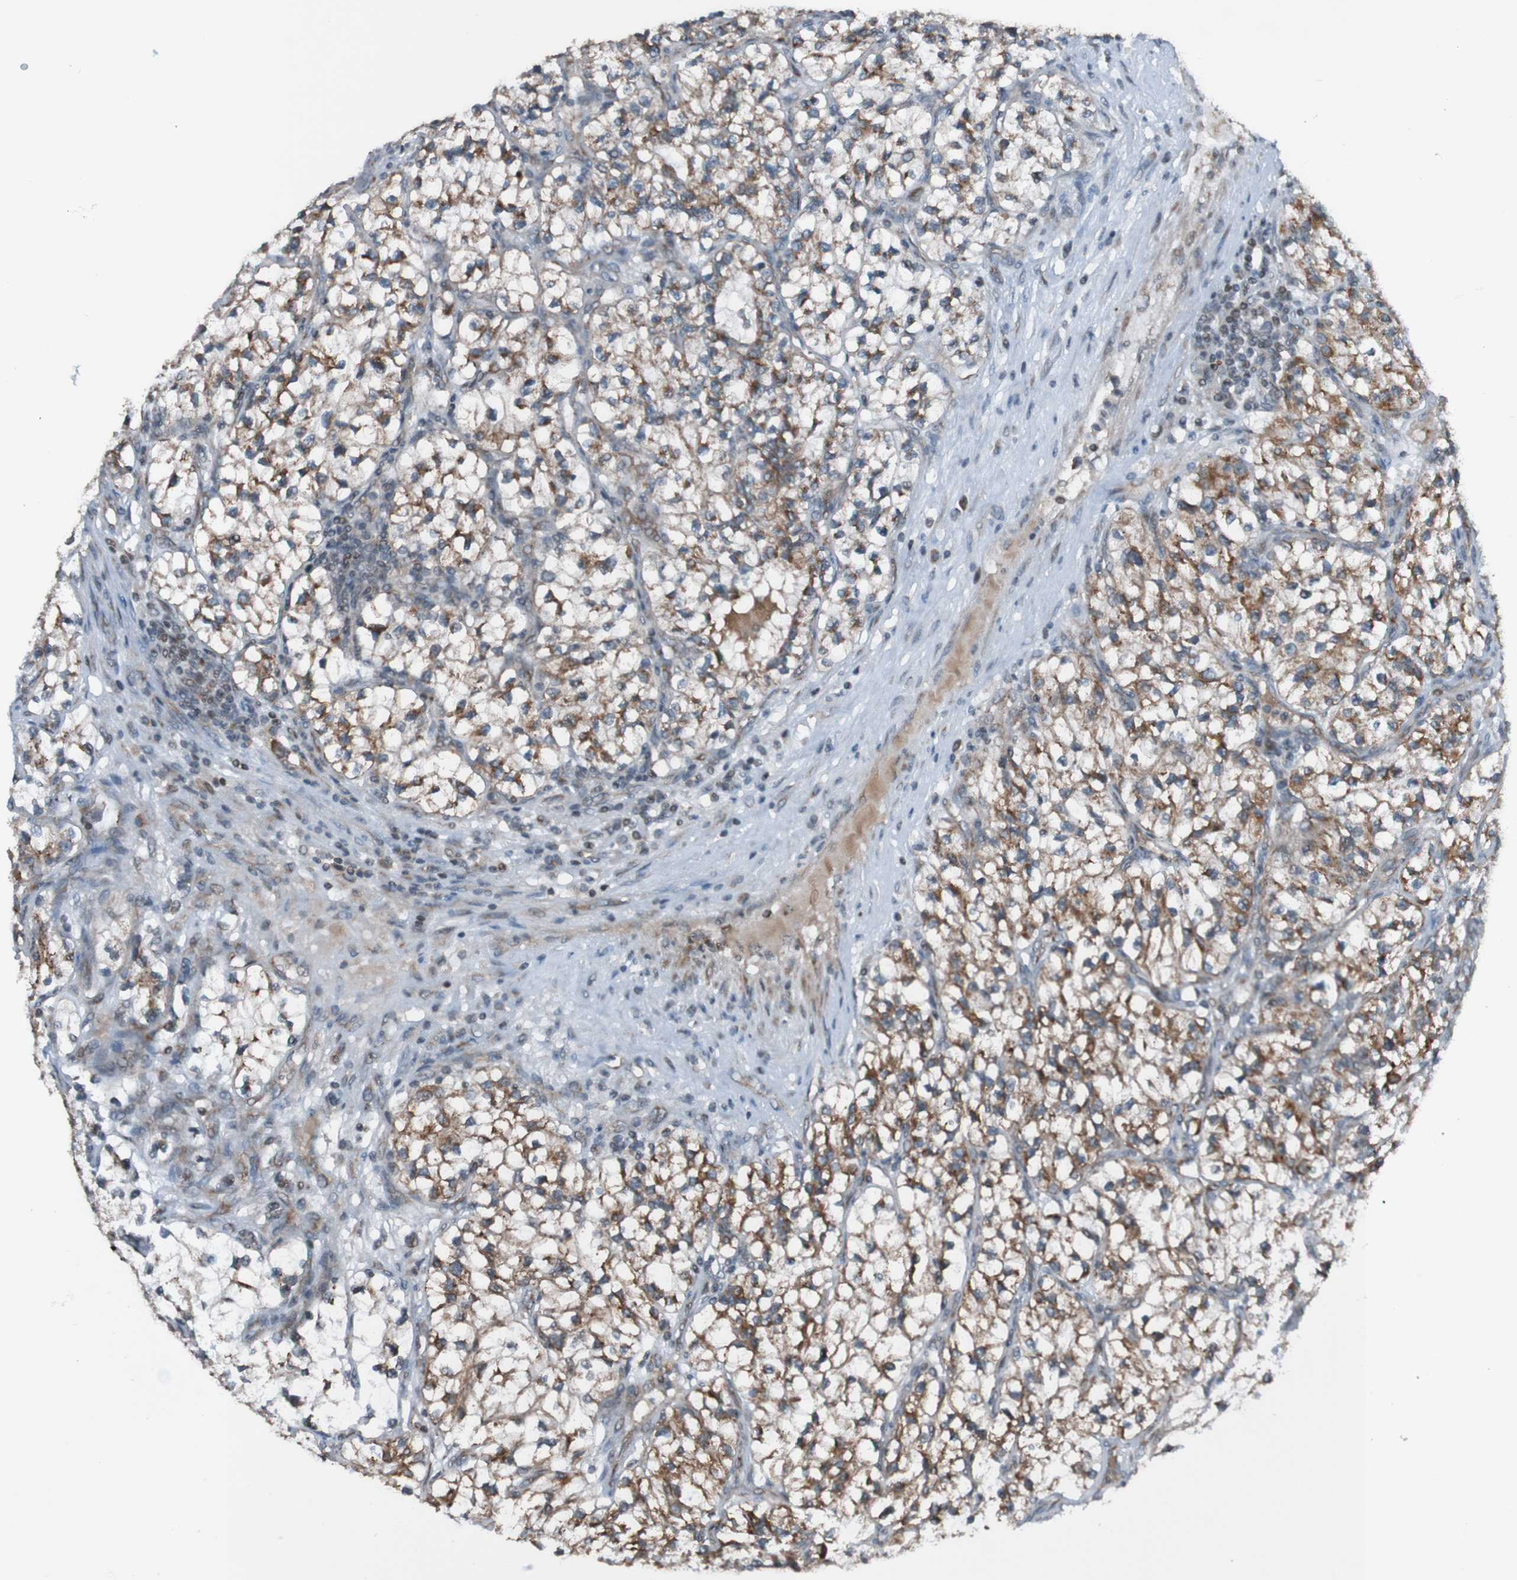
{"staining": {"intensity": "moderate", "quantity": "25%-75%", "location": "cytoplasmic/membranous"}, "tissue": "renal cancer", "cell_type": "Tumor cells", "image_type": "cancer", "snomed": [{"axis": "morphology", "description": "Adenocarcinoma, NOS"}, {"axis": "topography", "description": "Kidney"}], "caption": "IHC histopathology image of neoplastic tissue: human renal cancer (adenocarcinoma) stained using IHC displays medium levels of moderate protein expression localized specifically in the cytoplasmic/membranous of tumor cells, appearing as a cytoplasmic/membranous brown color.", "gene": "UNG", "patient": {"sex": "female", "age": 57}}